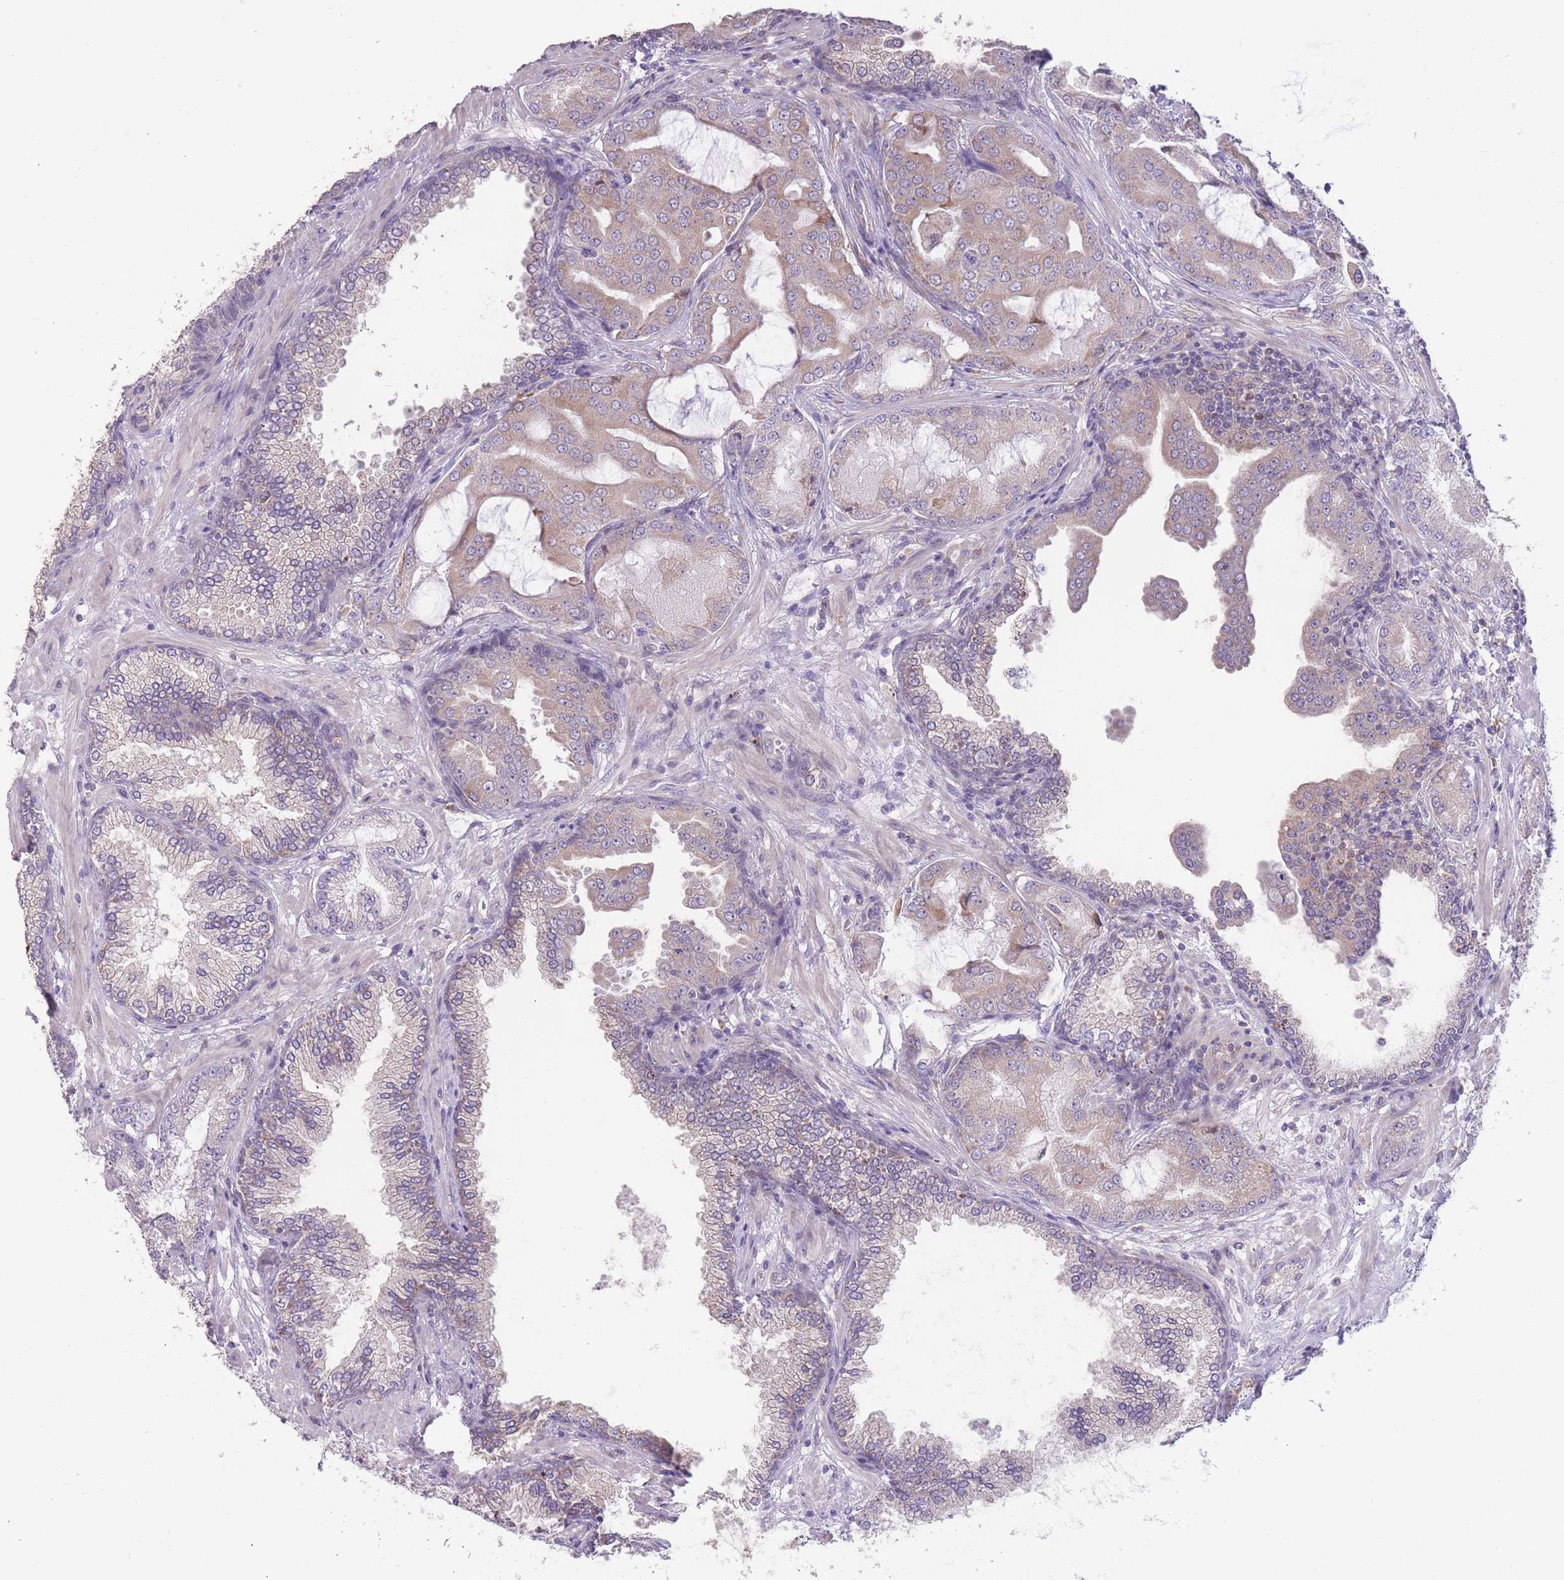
{"staining": {"intensity": "weak", "quantity": "<25%", "location": "cytoplasmic/membranous"}, "tissue": "prostate cancer", "cell_type": "Tumor cells", "image_type": "cancer", "snomed": [{"axis": "morphology", "description": "Adenocarcinoma, High grade"}, {"axis": "topography", "description": "Prostate"}], "caption": "This micrograph is of high-grade adenocarcinoma (prostate) stained with immunohistochemistry (IHC) to label a protein in brown with the nuclei are counter-stained blue. There is no expression in tumor cells. (DAB (3,3'-diaminobenzidine) immunohistochemistry, high magnification).", "gene": "TRAPPC5", "patient": {"sex": "male", "age": 68}}